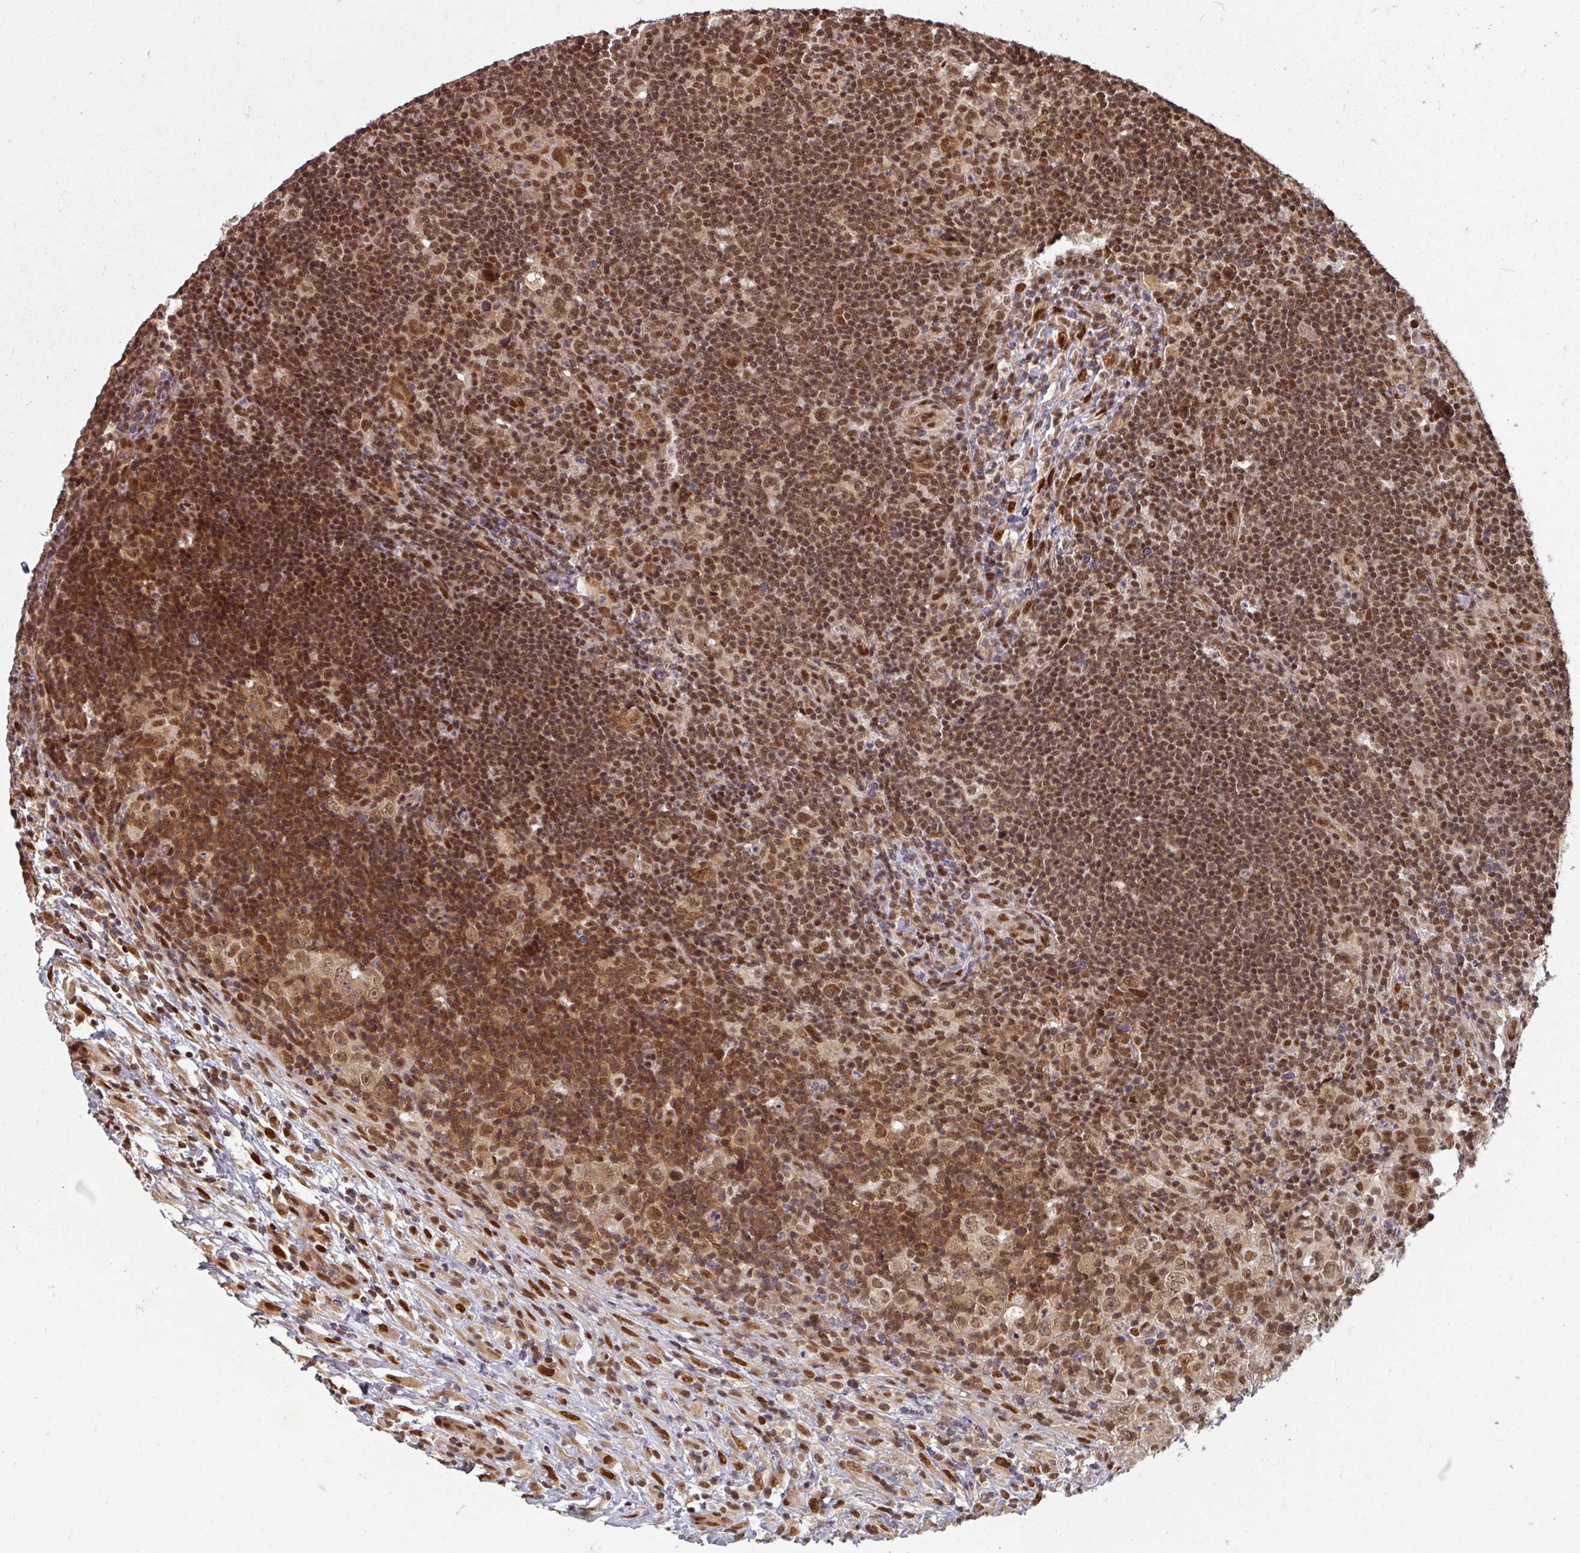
{"staining": {"intensity": "moderate", "quantity": ">75%", "location": "cytoplasmic/membranous,nuclear"}, "tissue": "lymphoma", "cell_type": "Tumor cells", "image_type": "cancer", "snomed": [{"axis": "morphology", "description": "Hodgkin's disease, NOS"}, {"axis": "topography", "description": "Lymph node"}], "caption": "Lymphoma tissue reveals moderate cytoplasmic/membranous and nuclear positivity in approximately >75% of tumor cells", "gene": "SIK3", "patient": {"sex": "female", "age": 18}}